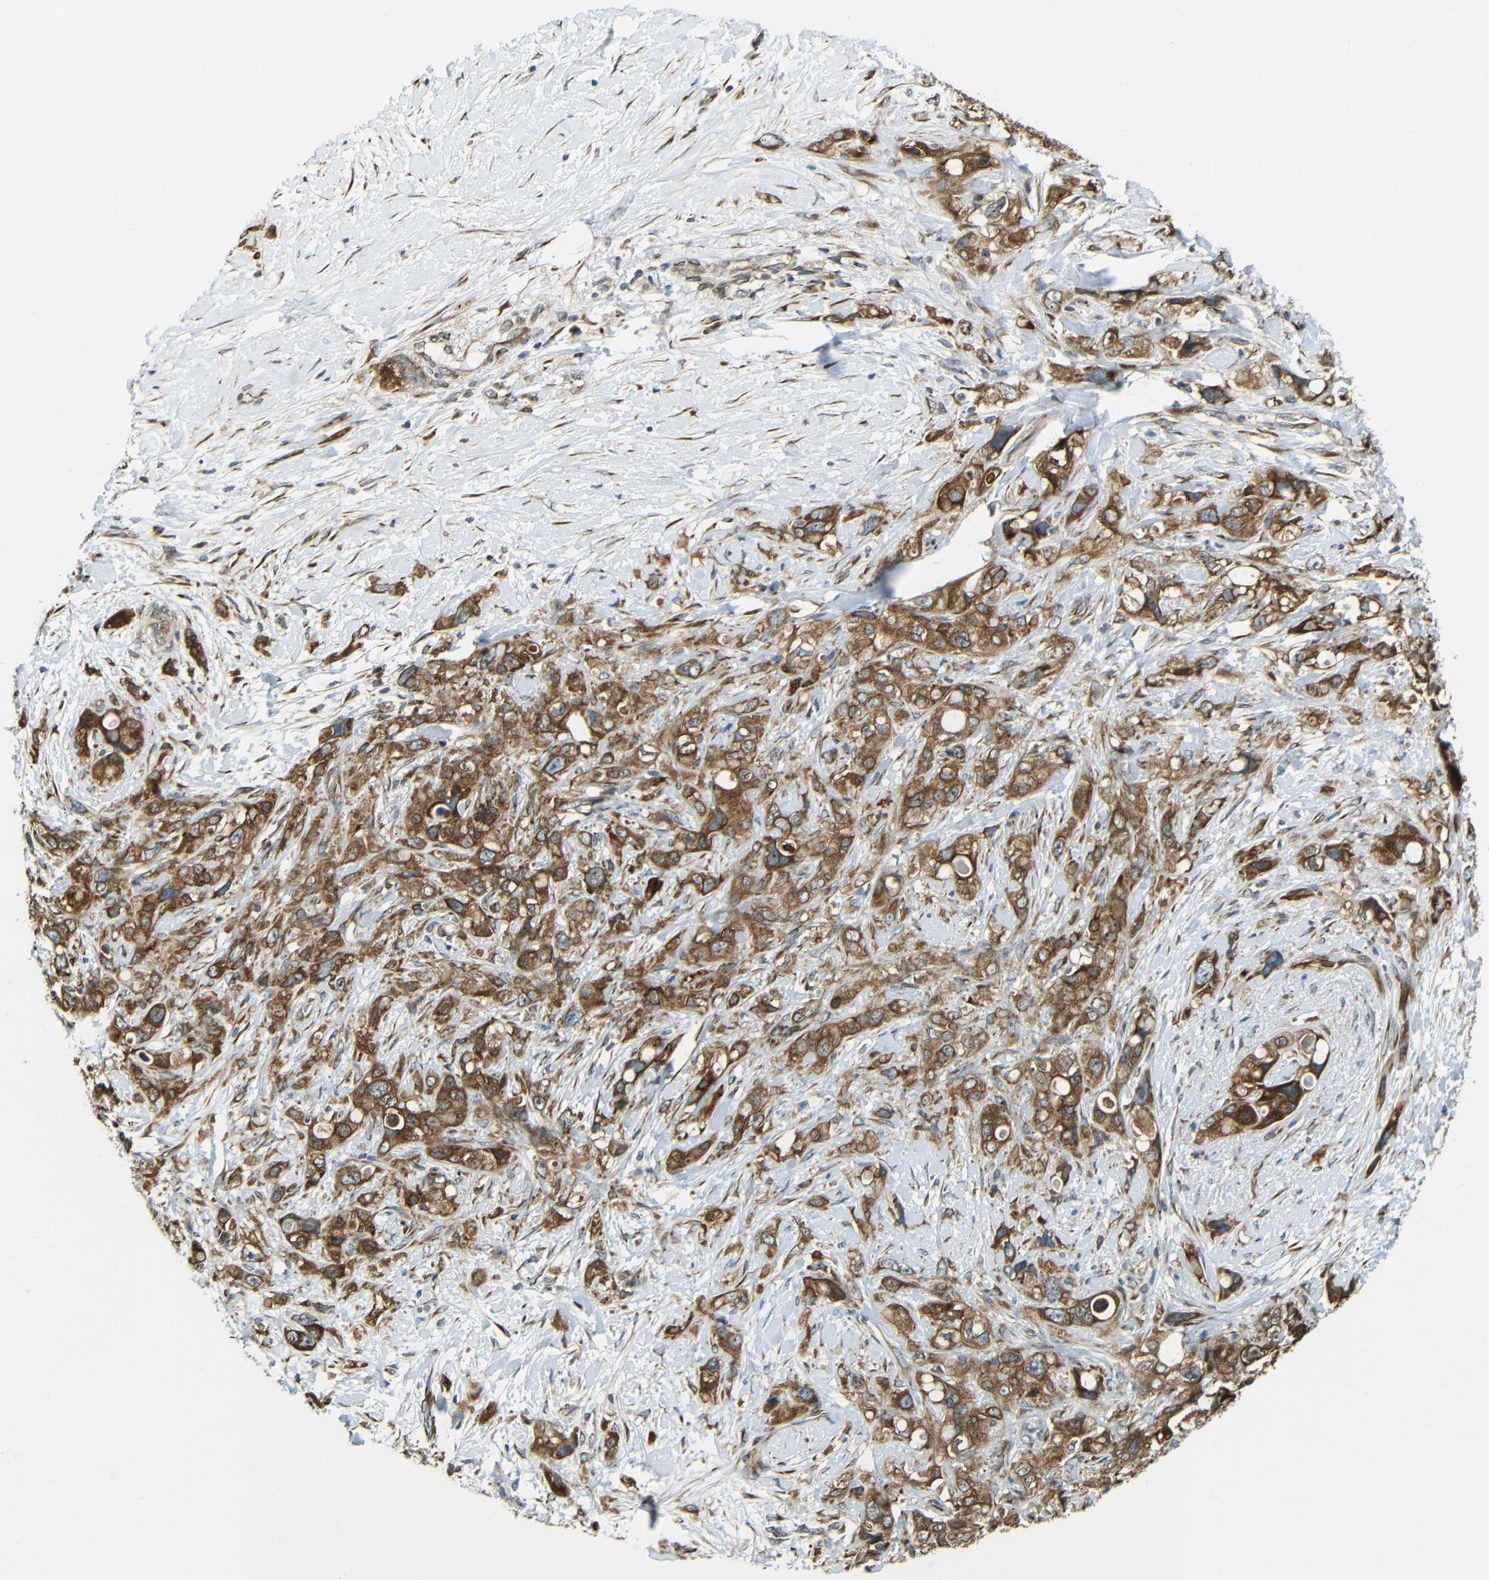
{"staining": {"intensity": "moderate", "quantity": ">75%", "location": "cytoplasmic/membranous"}, "tissue": "pancreatic cancer", "cell_type": "Tumor cells", "image_type": "cancer", "snomed": [{"axis": "morphology", "description": "Adenocarcinoma, NOS"}, {"axis": "topography", "description": "Pancreas"}], "caption": "Moderate cytoplasmic/membranous protein staining is appreciated in approximately >75% of tumor cells in adenocarcinoma (pancreatic).", "gene": "VAPB", "patient": {"sex": "female", "age": 56}}